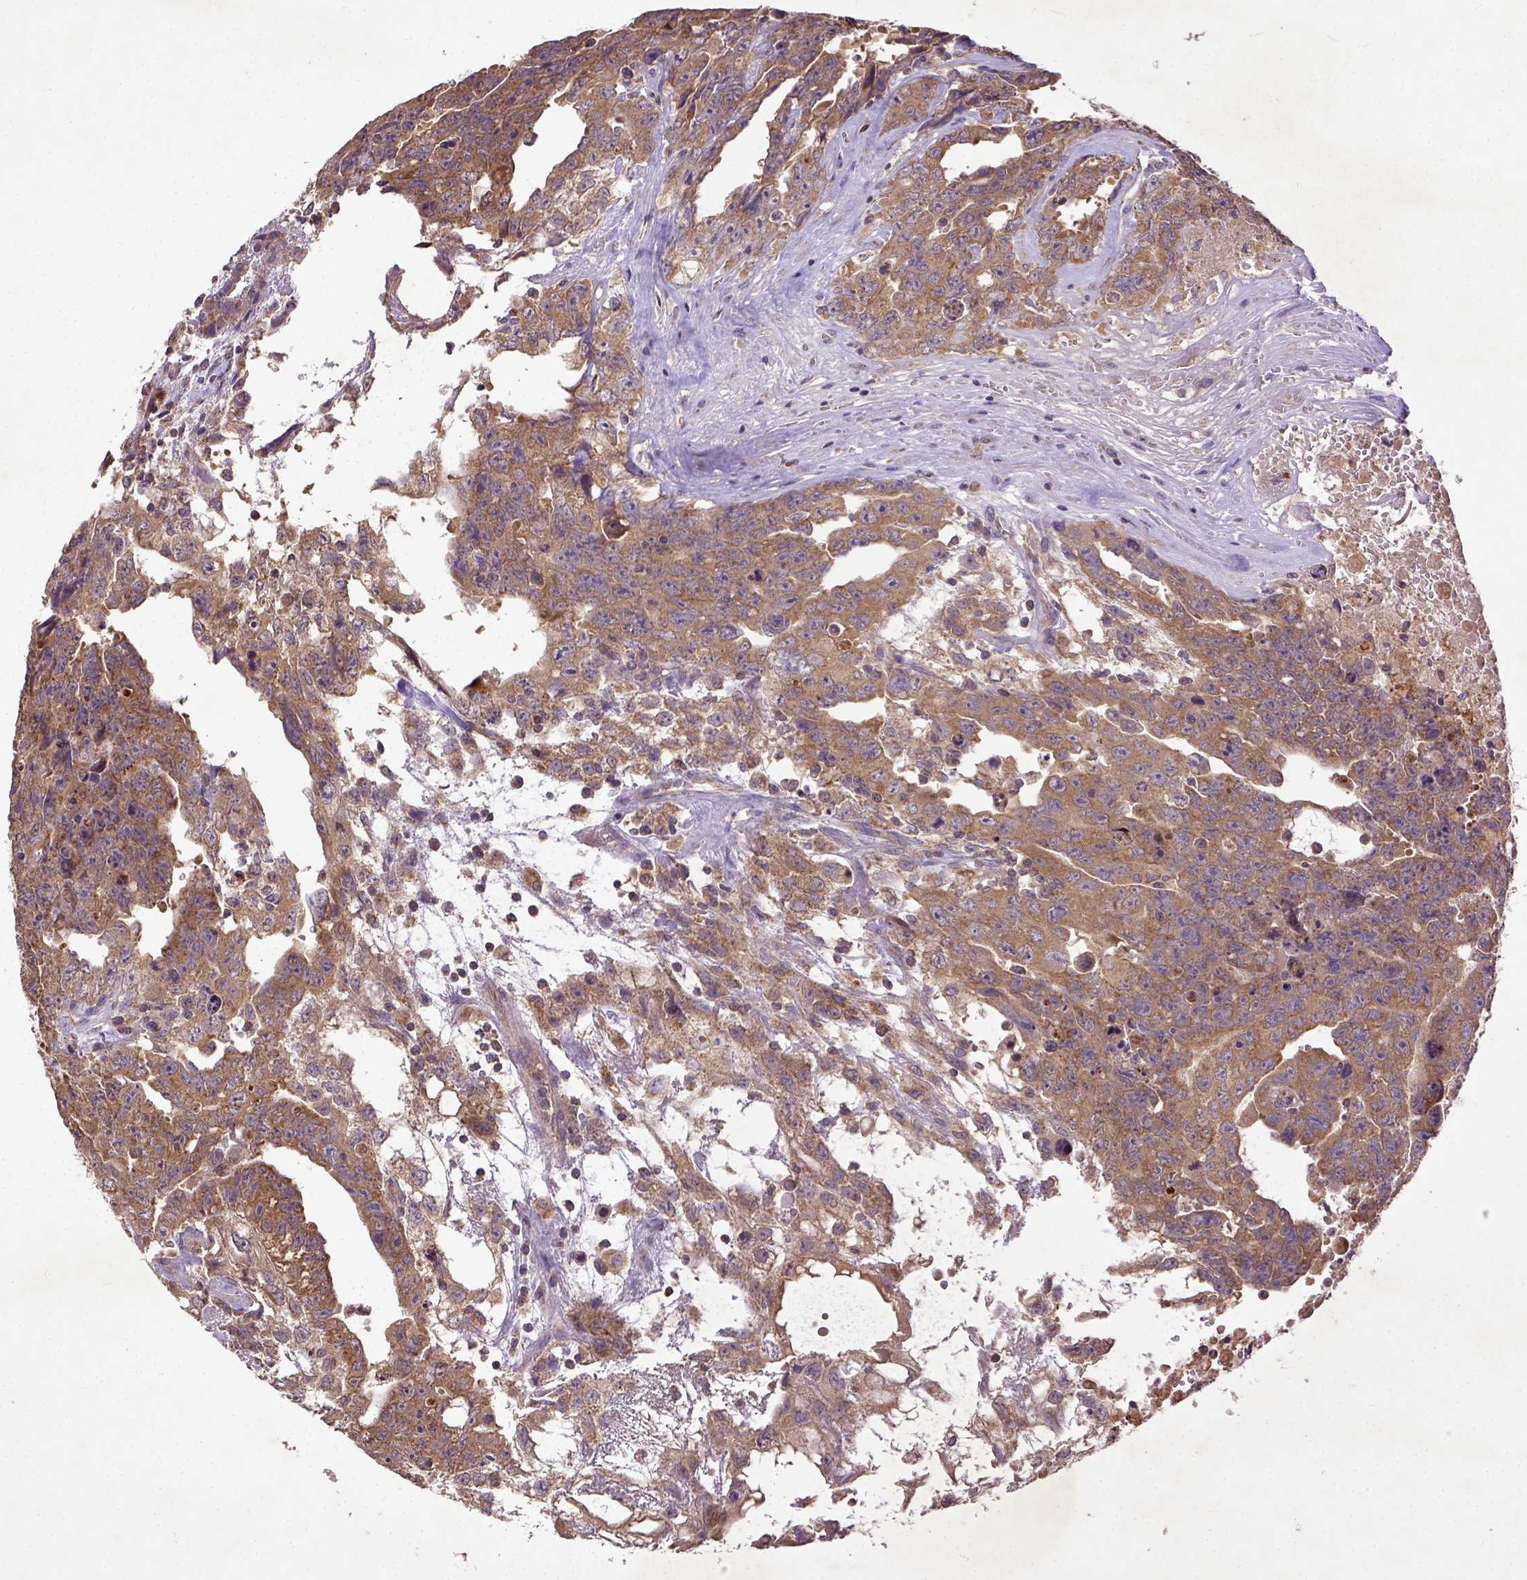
{"staining": {"intensity": "moderate", "quantity": ">75%", "location": "cytoplasmic/membranous"}, "tissue": "testis cancer", "cell_type": "Tumor cells", "image_type": "cancer", "snomed": [{"axis": "morphology", "description": "Carcinoma, Embryonal, NOS"}, {"axis": "topography", "description": "Testis"}], "caption": "Embryonal carcinoma (testis) stained with DAB (3,3'-diaminobenzidine) immunohistochemistry (IHC) displays medium levels of moderate cytoplasmic/membranous positivity in about >75% of tumor cells.", "gene": "MT-CO1", "patient": {"sex": "male", "age": 24}}